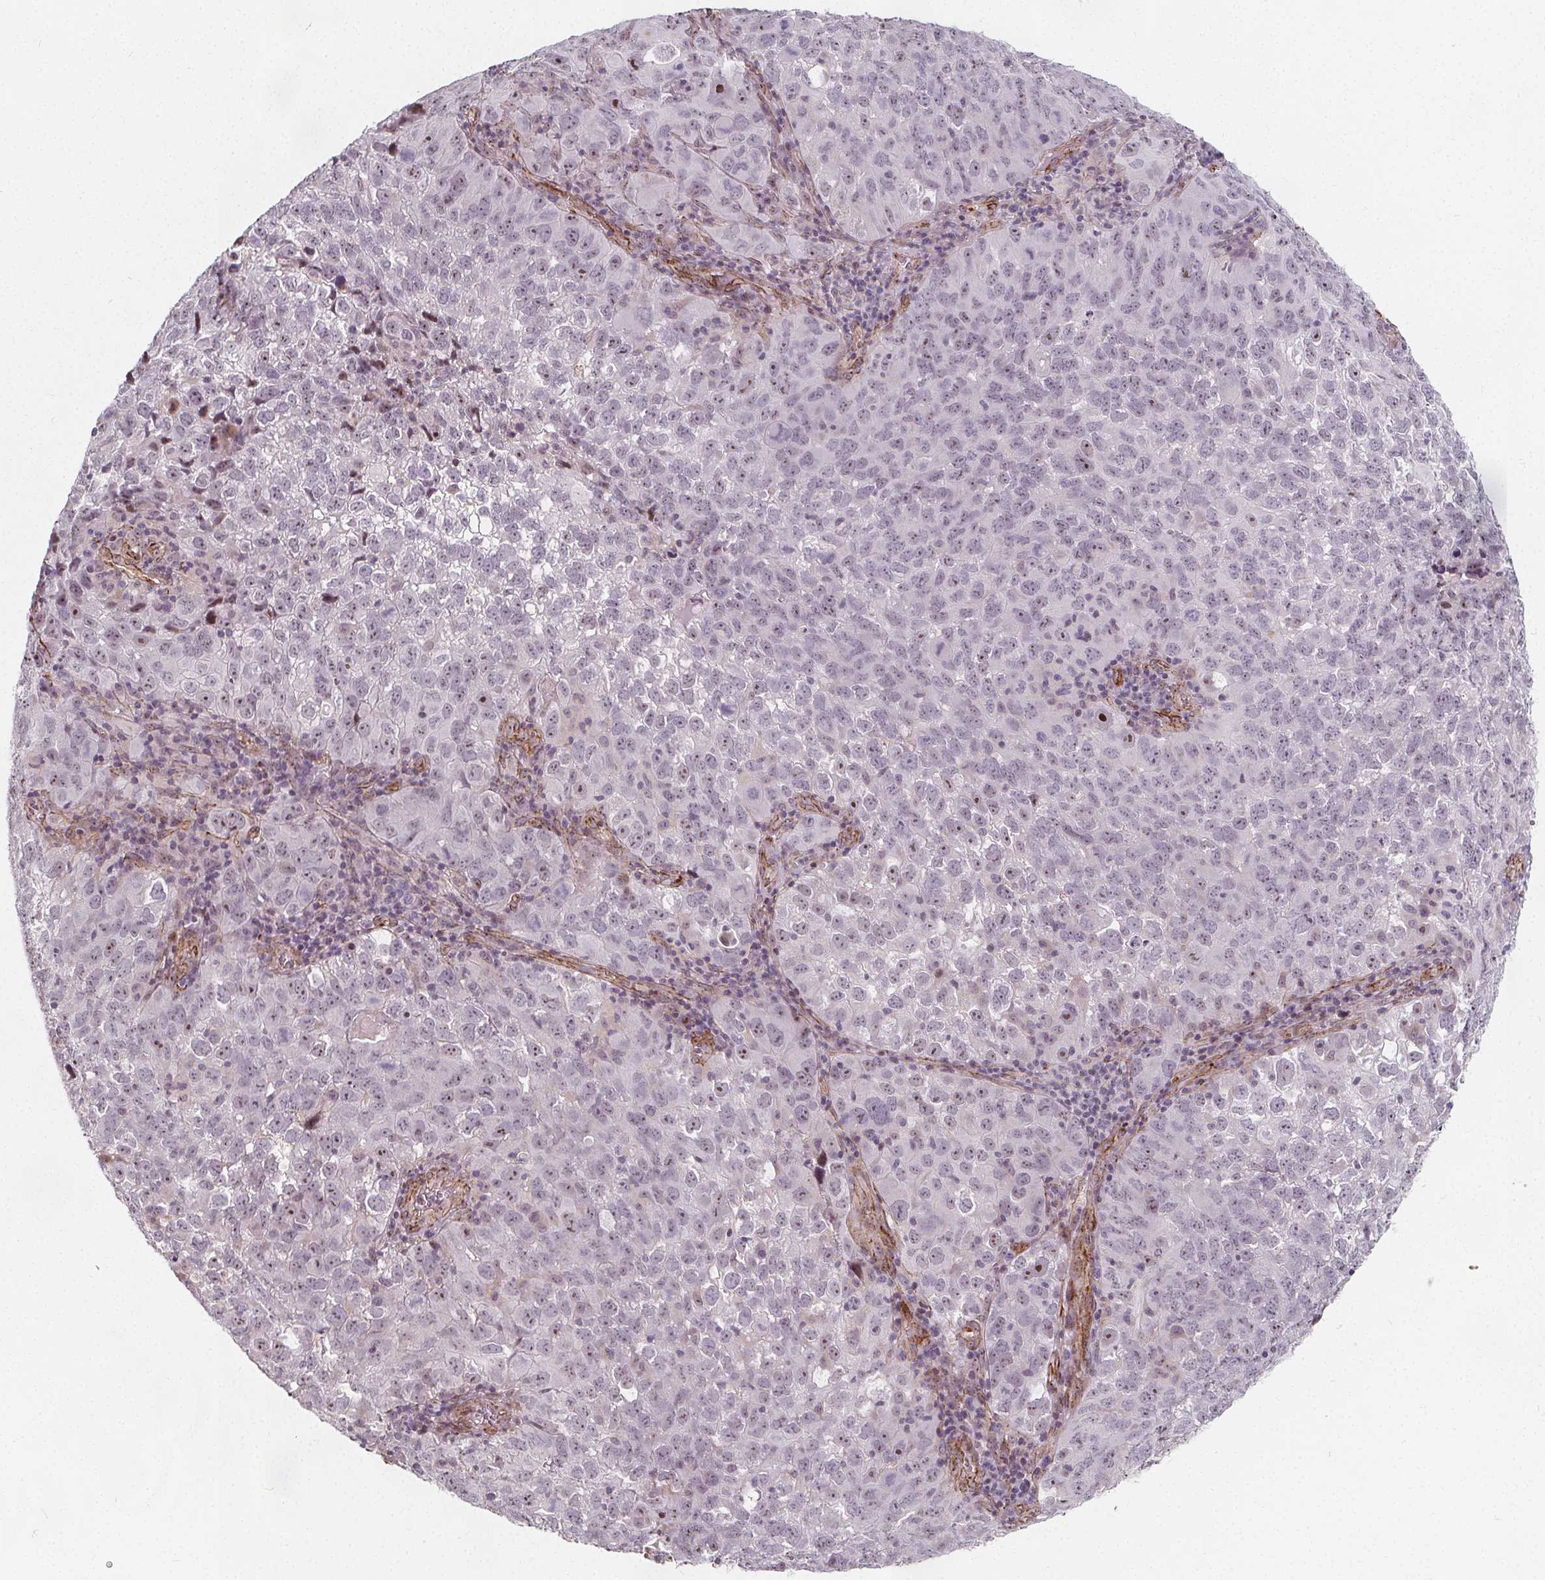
{"staining": {"intensity": "weak", "quantity": "<25%", "location": "nuclear"}, "tissue": "cervical cancer", "cell_type": "Tumor cells", "image_type": "cancer", "snomed": [{"axis": "morphology", "description": "Squamous cell carcinoma, NOS"}, {"axis": "topography", "description": "Cervix"}], "caption": "DAB (3,3'-diaminobenzidine) immunohistochemical staining of human cervical squamous cell carcinoma demonstrates no significant staining in tumor cells.", "gene": "HAS1", "patient": {"sex": "female", "age": 55}}